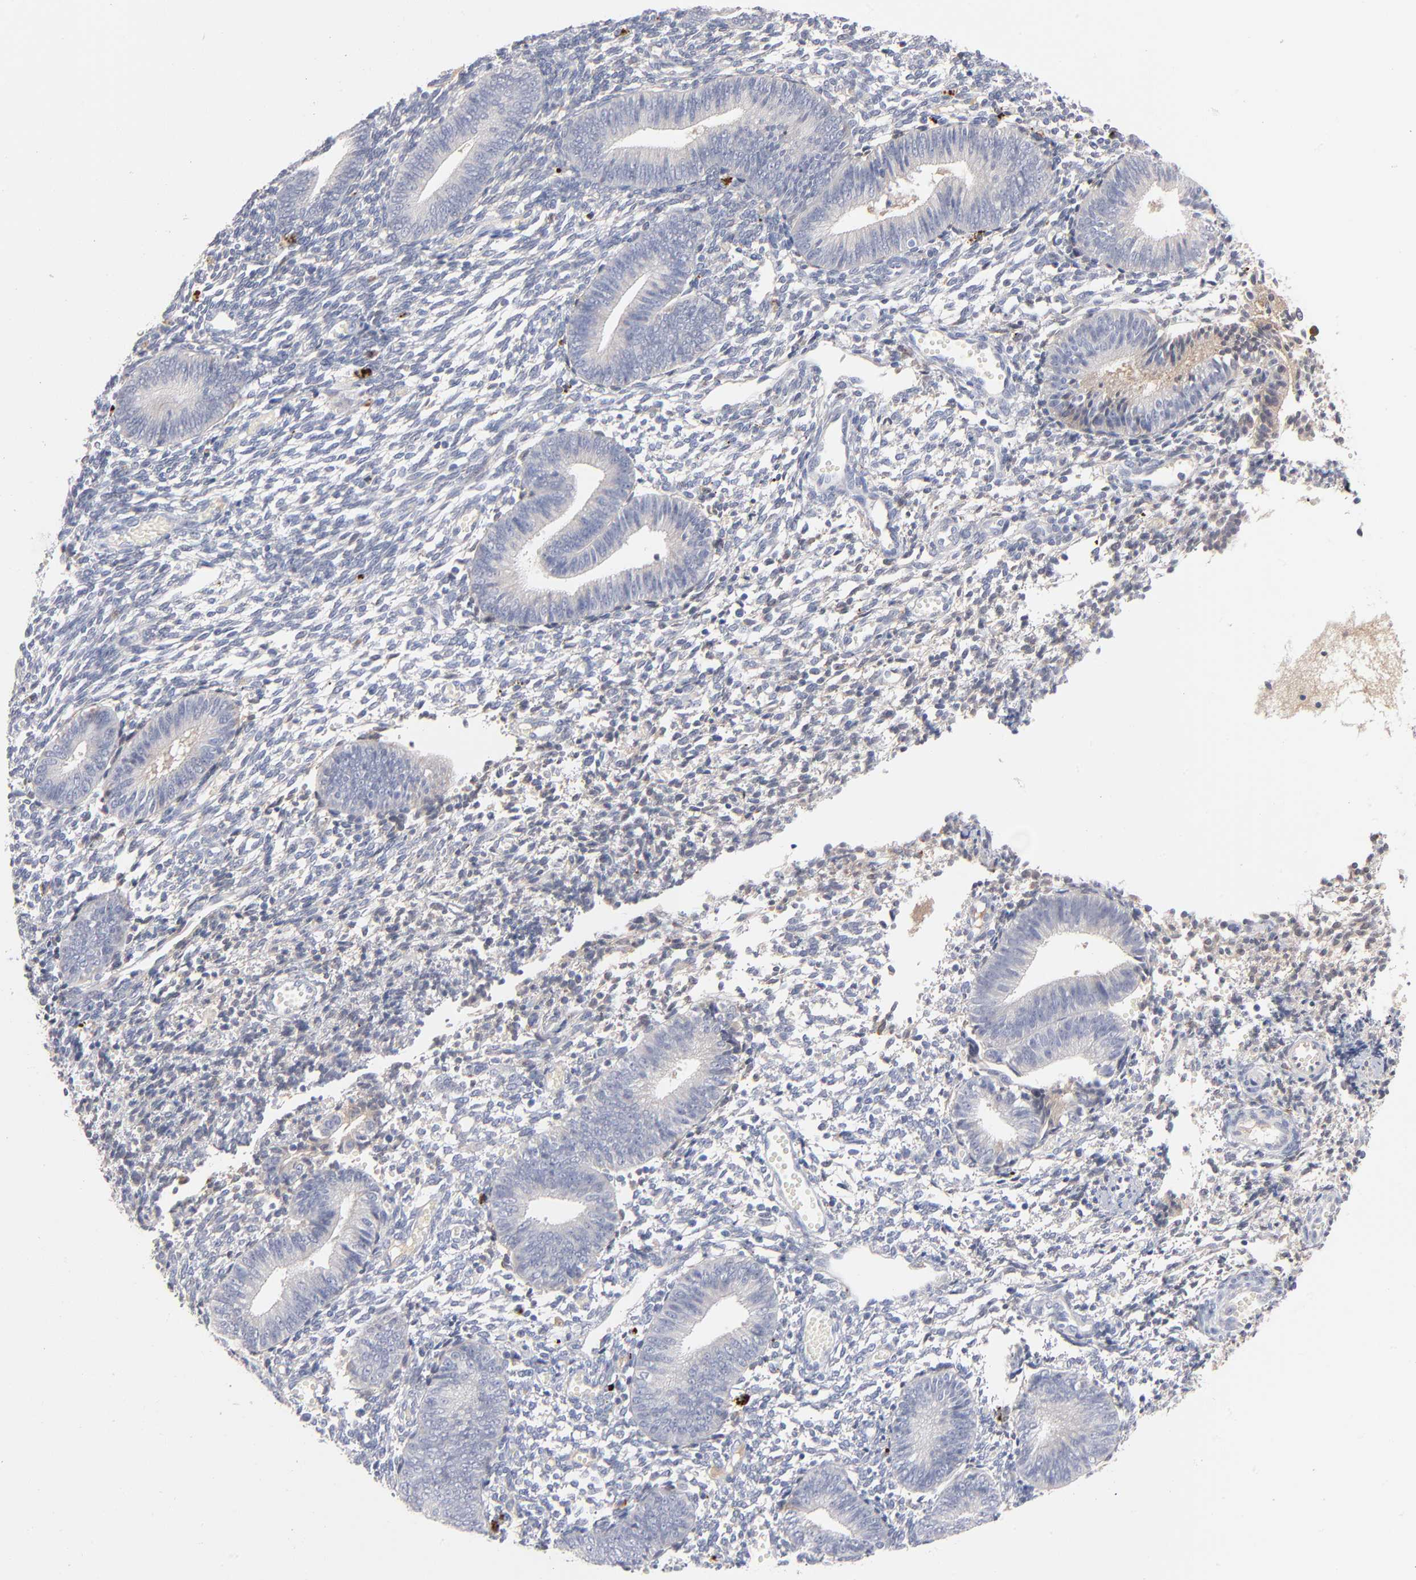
{"staining": {"intensity": "weak", "quantity": "25%-75%", "location": "cytoplasmic/membranous"}, "tissue": "endometrium", "cell_type": "Cells in endometrial stroma", "image_type": "normal", "snomed": [{"axis": "morphology", "description": "Normal tissue, NOS"}, {"axis": "topography", "description": "Uterus"}, {"axis": "topography", "description": "Endometrium"}], "caption": "An image of endometrium stained for a protein exhibits weak cytoplasmic/membranous brown staining in cells in endometrial stroma.", "gene": "F12", "patient": {"sex": "female", "age": 33}}